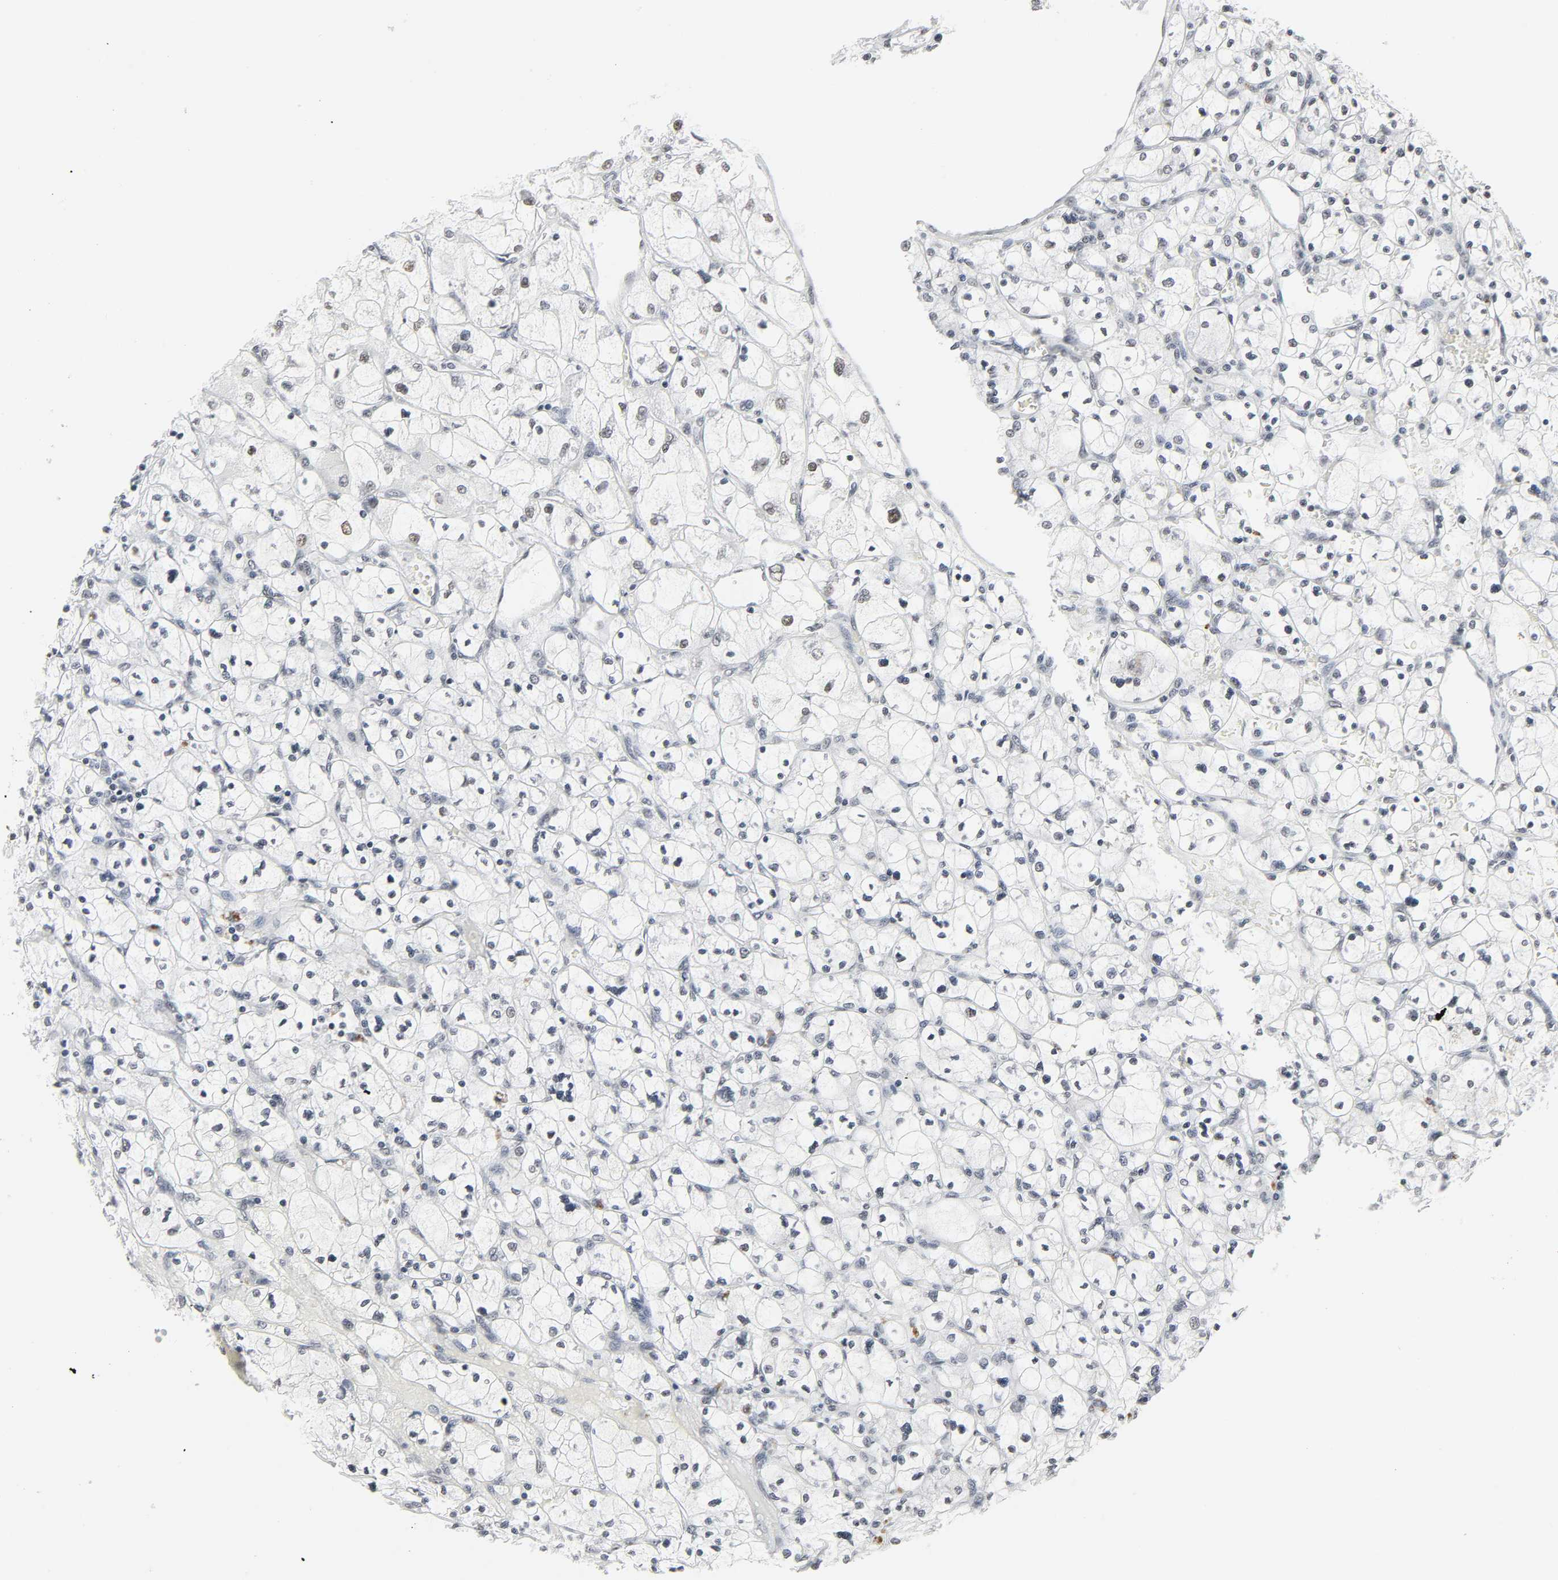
{"staining": {"intensity": "negative", "quantity": "none", "location": "none"}, "tissue": "renal cancer", "cell_type": "Tumor cells", "image_type": "cancer", "snomed": [{"axis": "morphology", "description": "Adenocarcinoma, NOS"}, {"axis": "topography", "description": "Kidney"}], "caption": "Immunohistochemistry photomicrograph of adenocarcinoma (renal) stained for a protein (brown), which shows no expression in tumor cells.", "gene": "CDK7", "patient": {"sex": "female", "age": 83}}